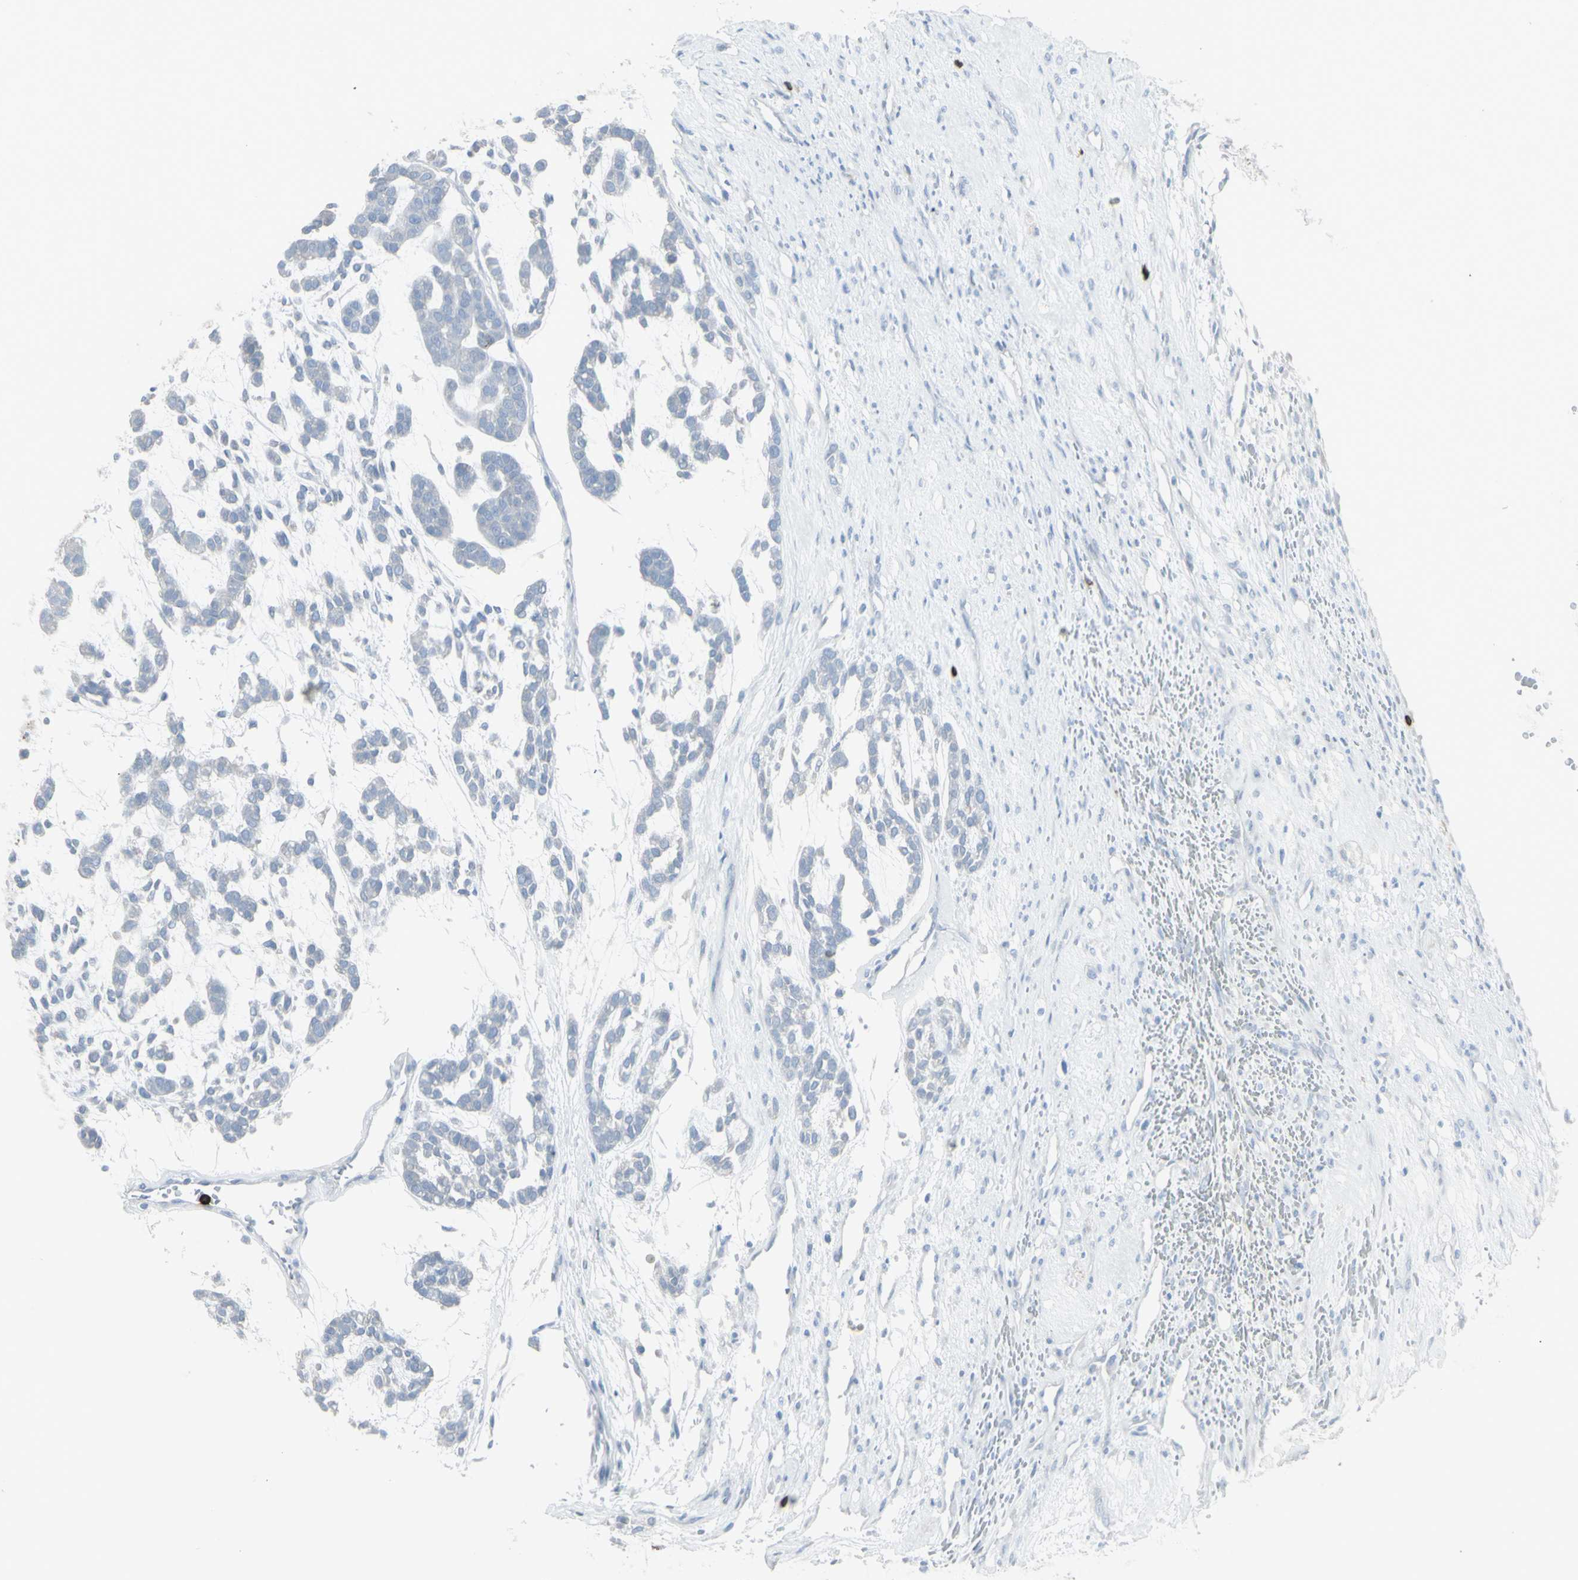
{"staining": {"intensity": "negative", "quantity": "none", "location": "none"}, "tissue": "head and neck cancer", "cell_type": "Tumor cells", "image_type": "cancer", "snomed": [{"axis": "morphology", "description": "Adenocarcinoma, NOS"}, {"axis": "morphology", "description": "Adenoma, NOS"}, {"axis": "topography", "description": "Head-Neck"}], "caption": "High power microscopy photomicrograph of an immunohistochemistry (IHC) micrograph of head and neck adenocarcinoma, revealing no significant expression in tumor cells.", "gene": "CD247", "patient": {"sex": "female", "age": 55}}